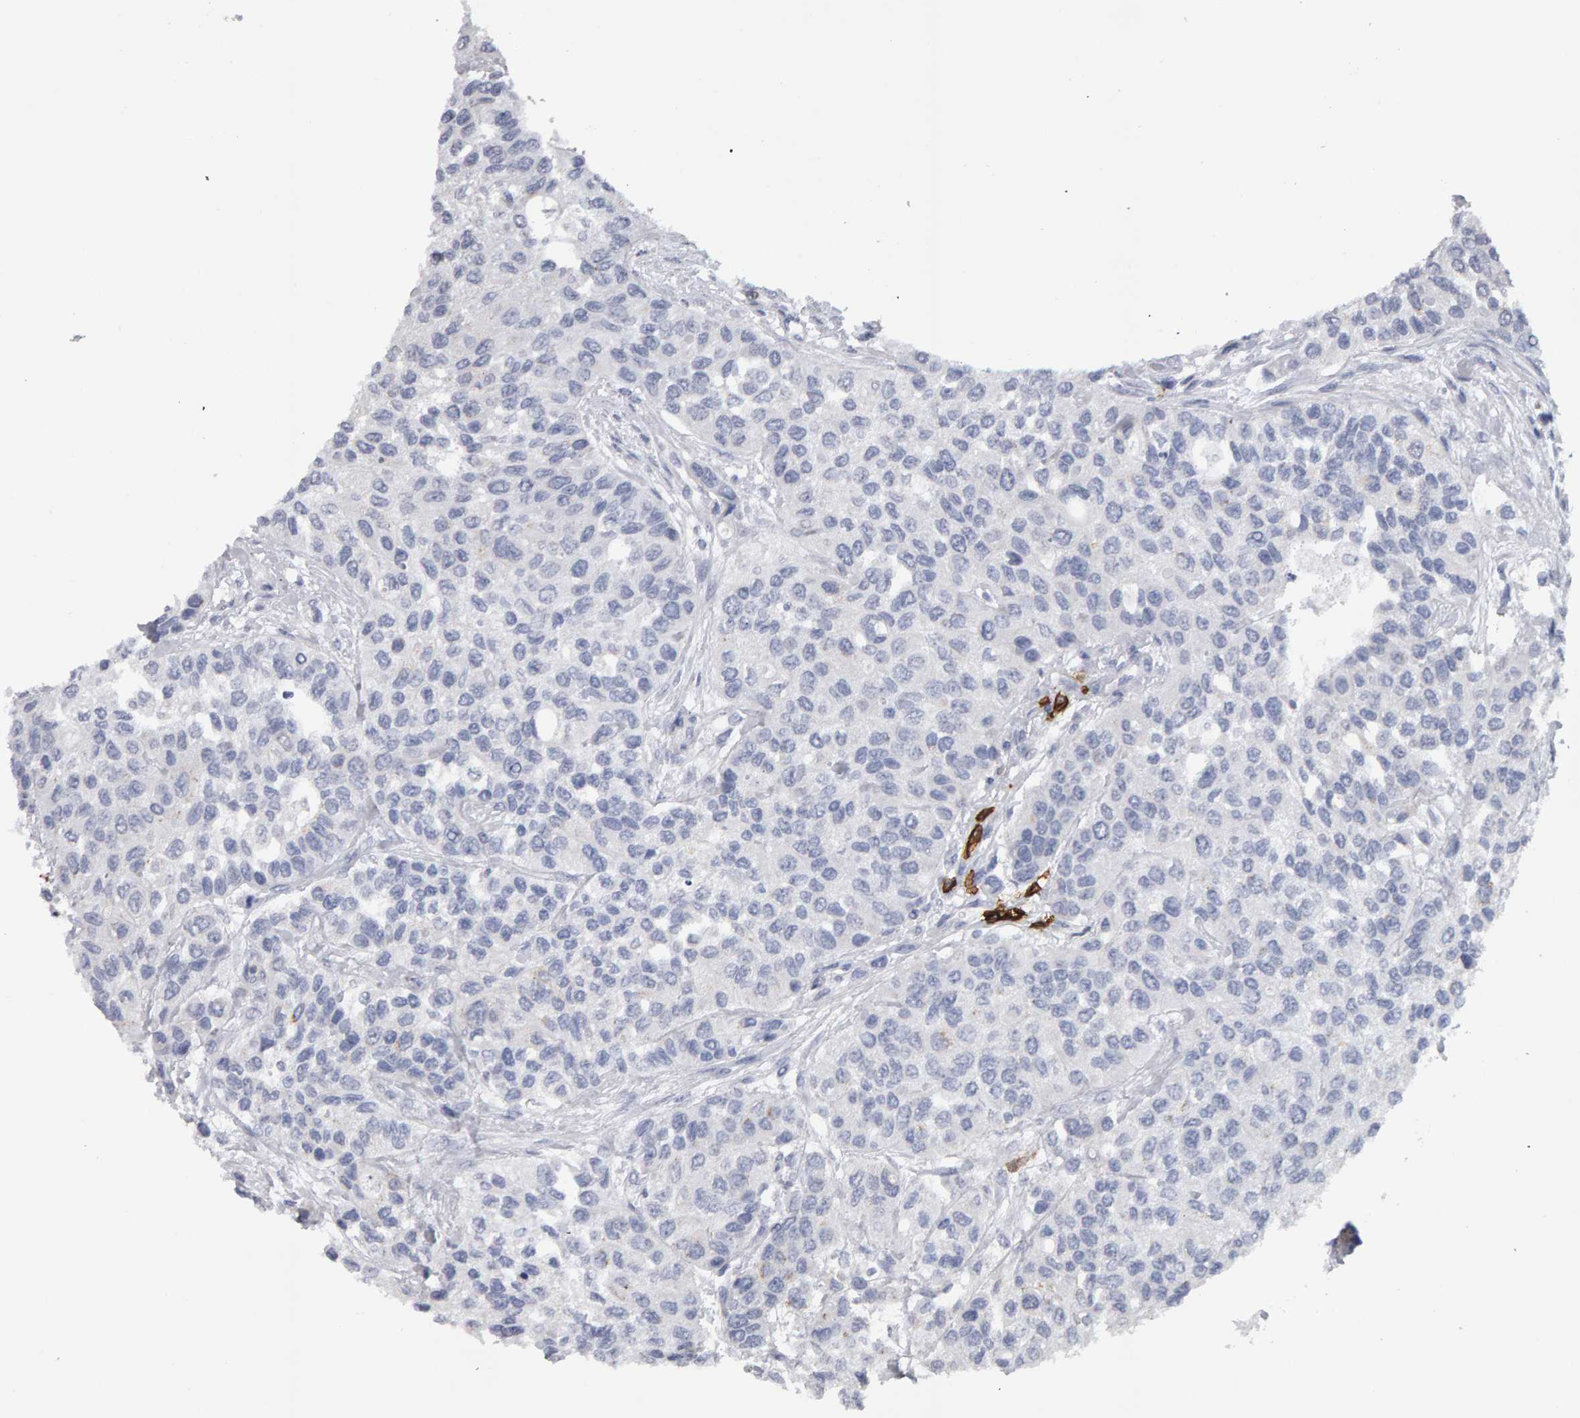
{"staining": {"intensity": "negative", "quantity": "none", "location": "none"}, "tissue": "urothelial cancer", "cell_type": "Tumor cells", "image_type": "cancer", "snomed": [{"axis": "morphology", "description": "Urothelial carcinoma, High grade"}, {"axis": "topography", "description": "Urinary bladder"}], "caption": "Tumor cells show no significant protein positivity in urothelial cancer.", "gene": "CD38", "patient": {"sex": "female", "age": 56}}